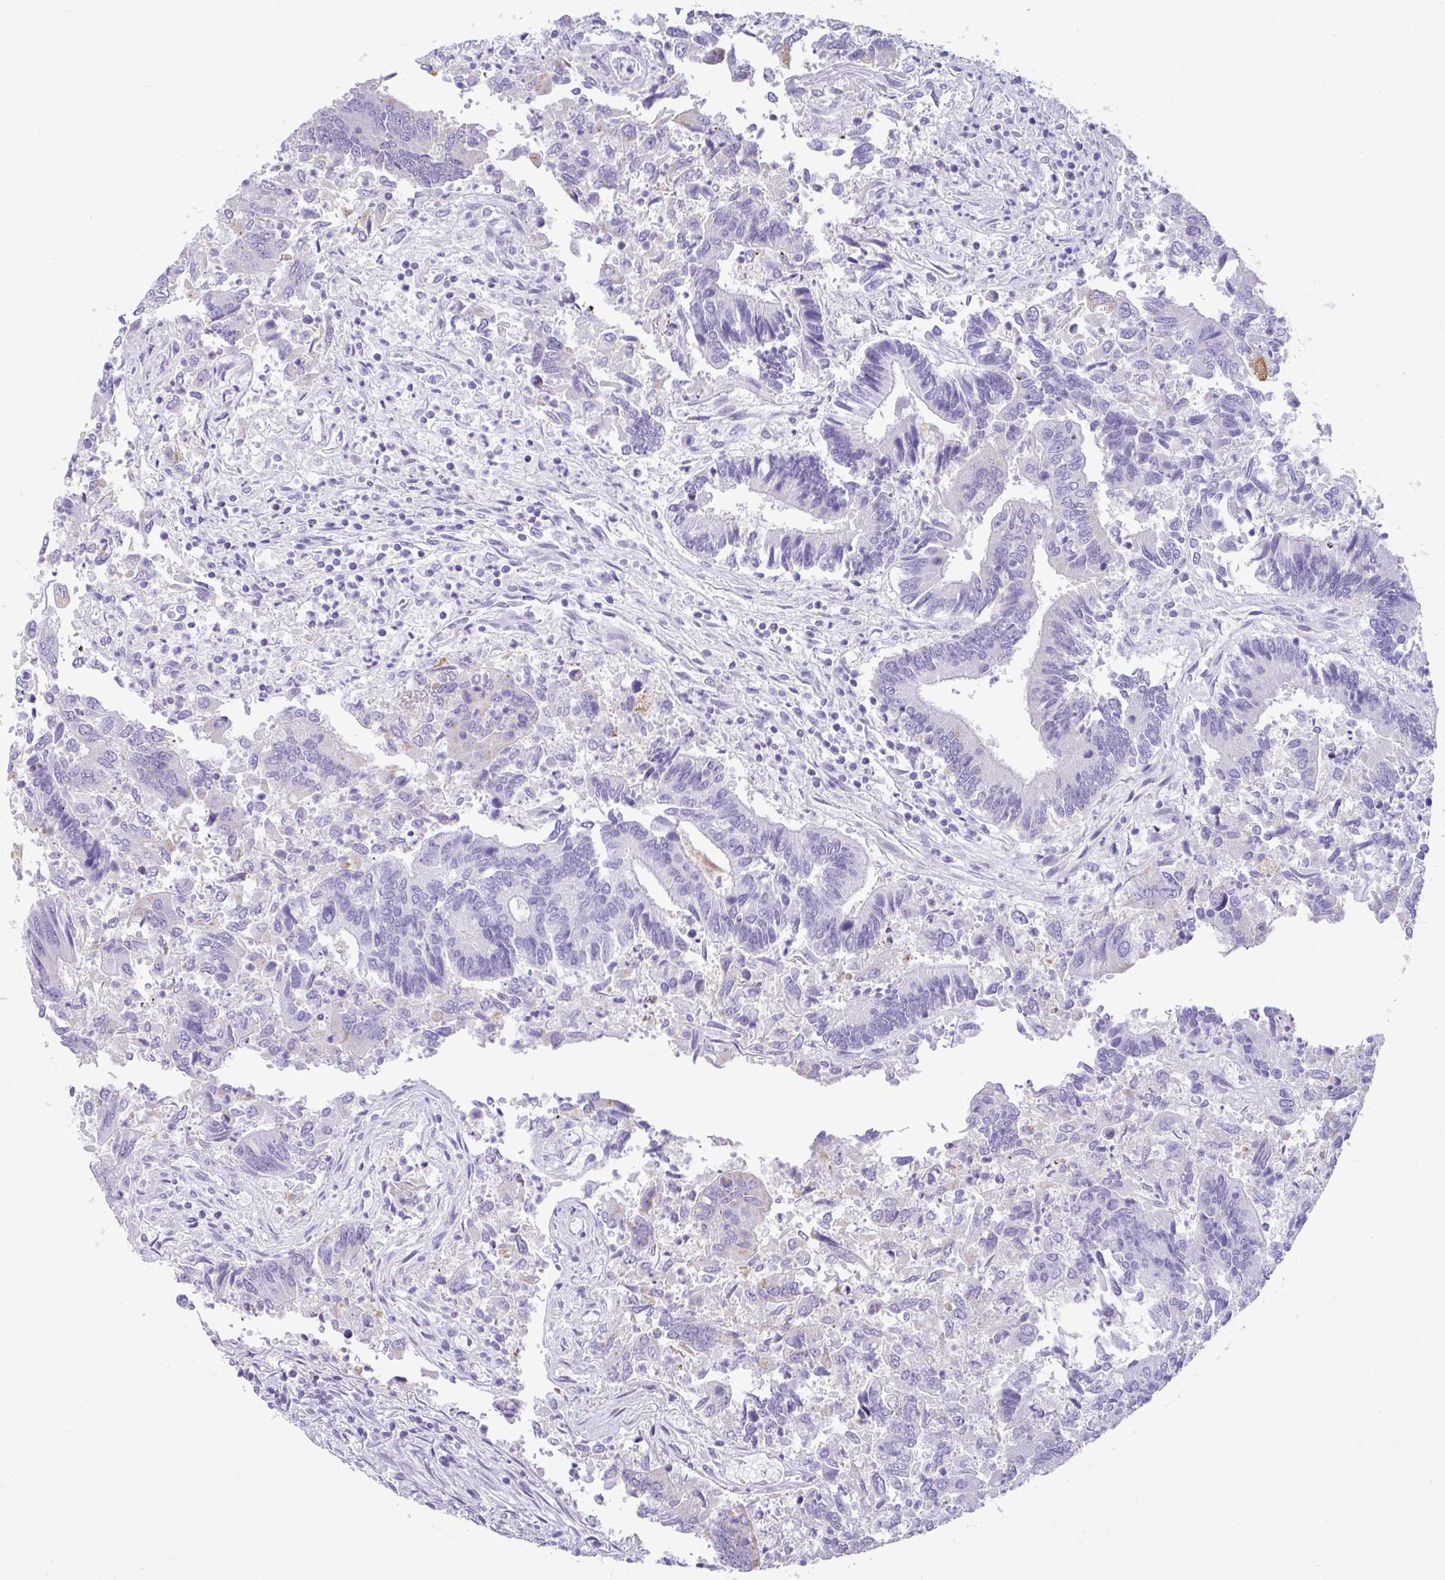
{"staining": {"intensity": "negative", "quantity": "none", "location": "none"}, "tissue": "colorectal cancer", "cell_type": "Tumor cells", "image_type": "cancer", "snomed": [{"axis": "morphology", "description": "Adenocarcinoma, NOS"}, {"axis": "topography", "description": "Colon"}], "caption": "There is no significant expression in tumor cells of adenocarcinoma (colorectal).", "gene": "VCX2", "patient": {"sex": "female", "age": 67}}